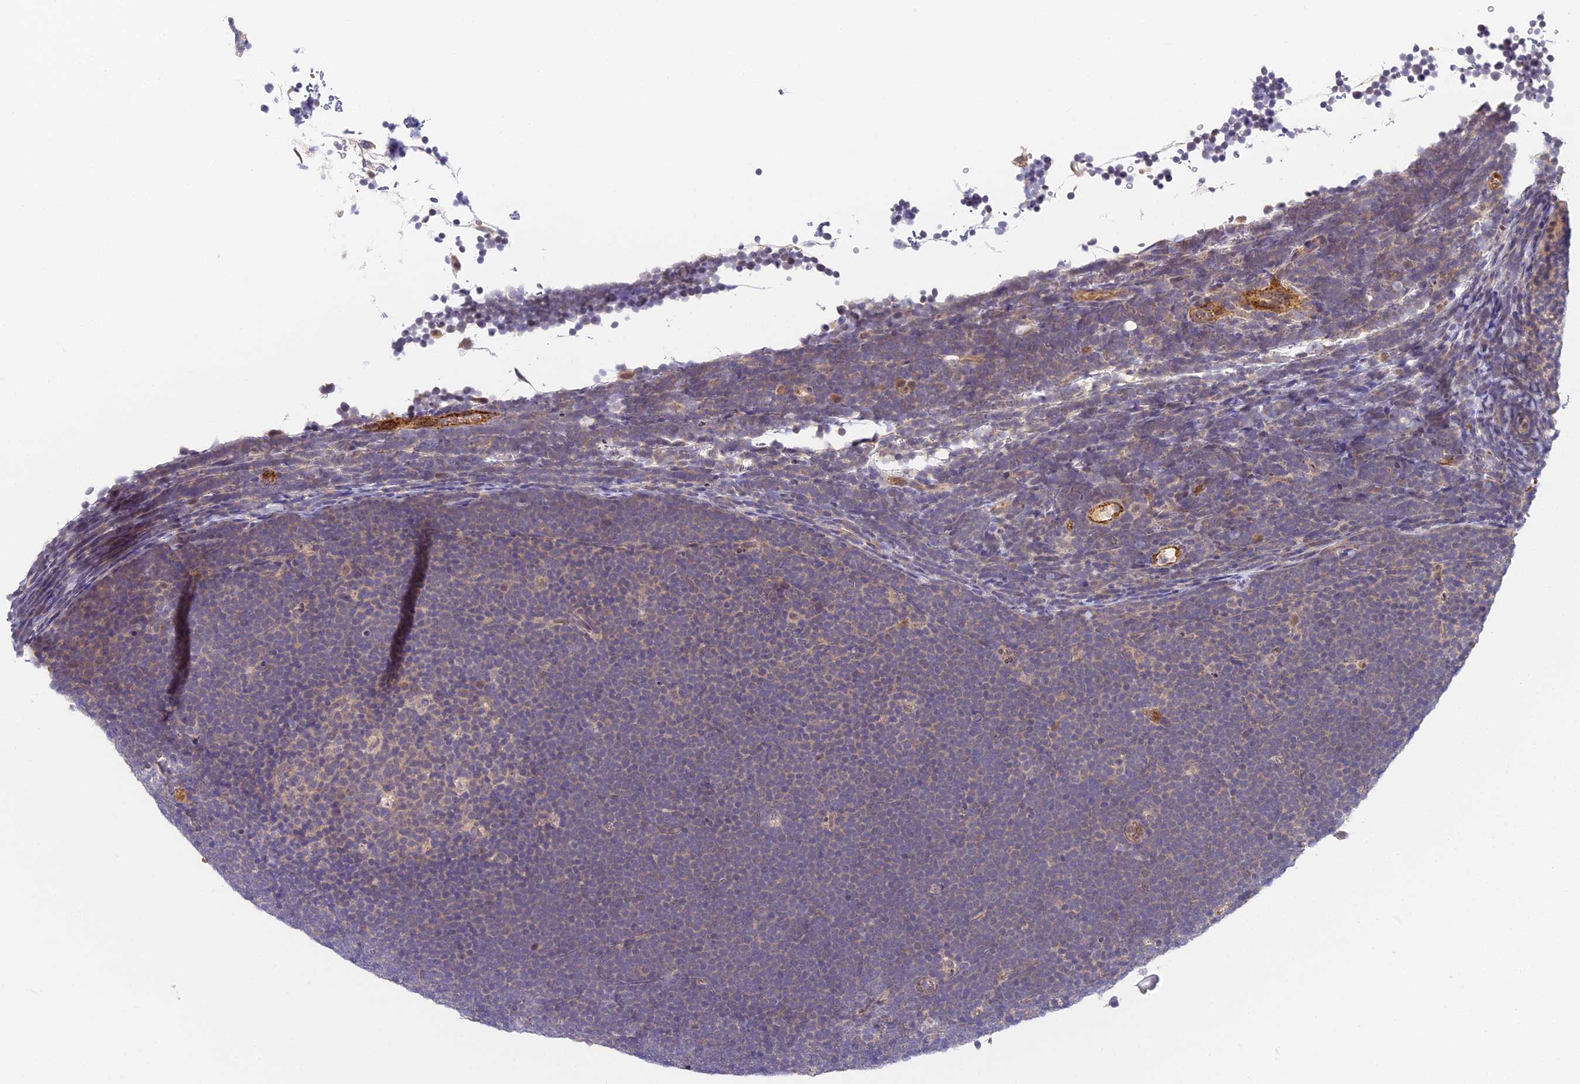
{"staining": {"intensity": "negative", "quantity": "none", "location": "none"}, "tissue": "lymphoma", "cell_type": "Tumor cells", "image_type": "cancer", "snomed": [{"axis": "morphology", "description": "Malignant lymphoma, non-Hodgkin's type, High grade"}, {"axis": "topography", "description": "Lymph node"}], "caption": "A high-resolution image shows IHC staining of malignant lymphoma, non-Hodgkin's type (high-grade), which reveals no significant staining in tumor cells.", "gene": "DNAAF10", "patient": {"sex": "male", "age": 13}}